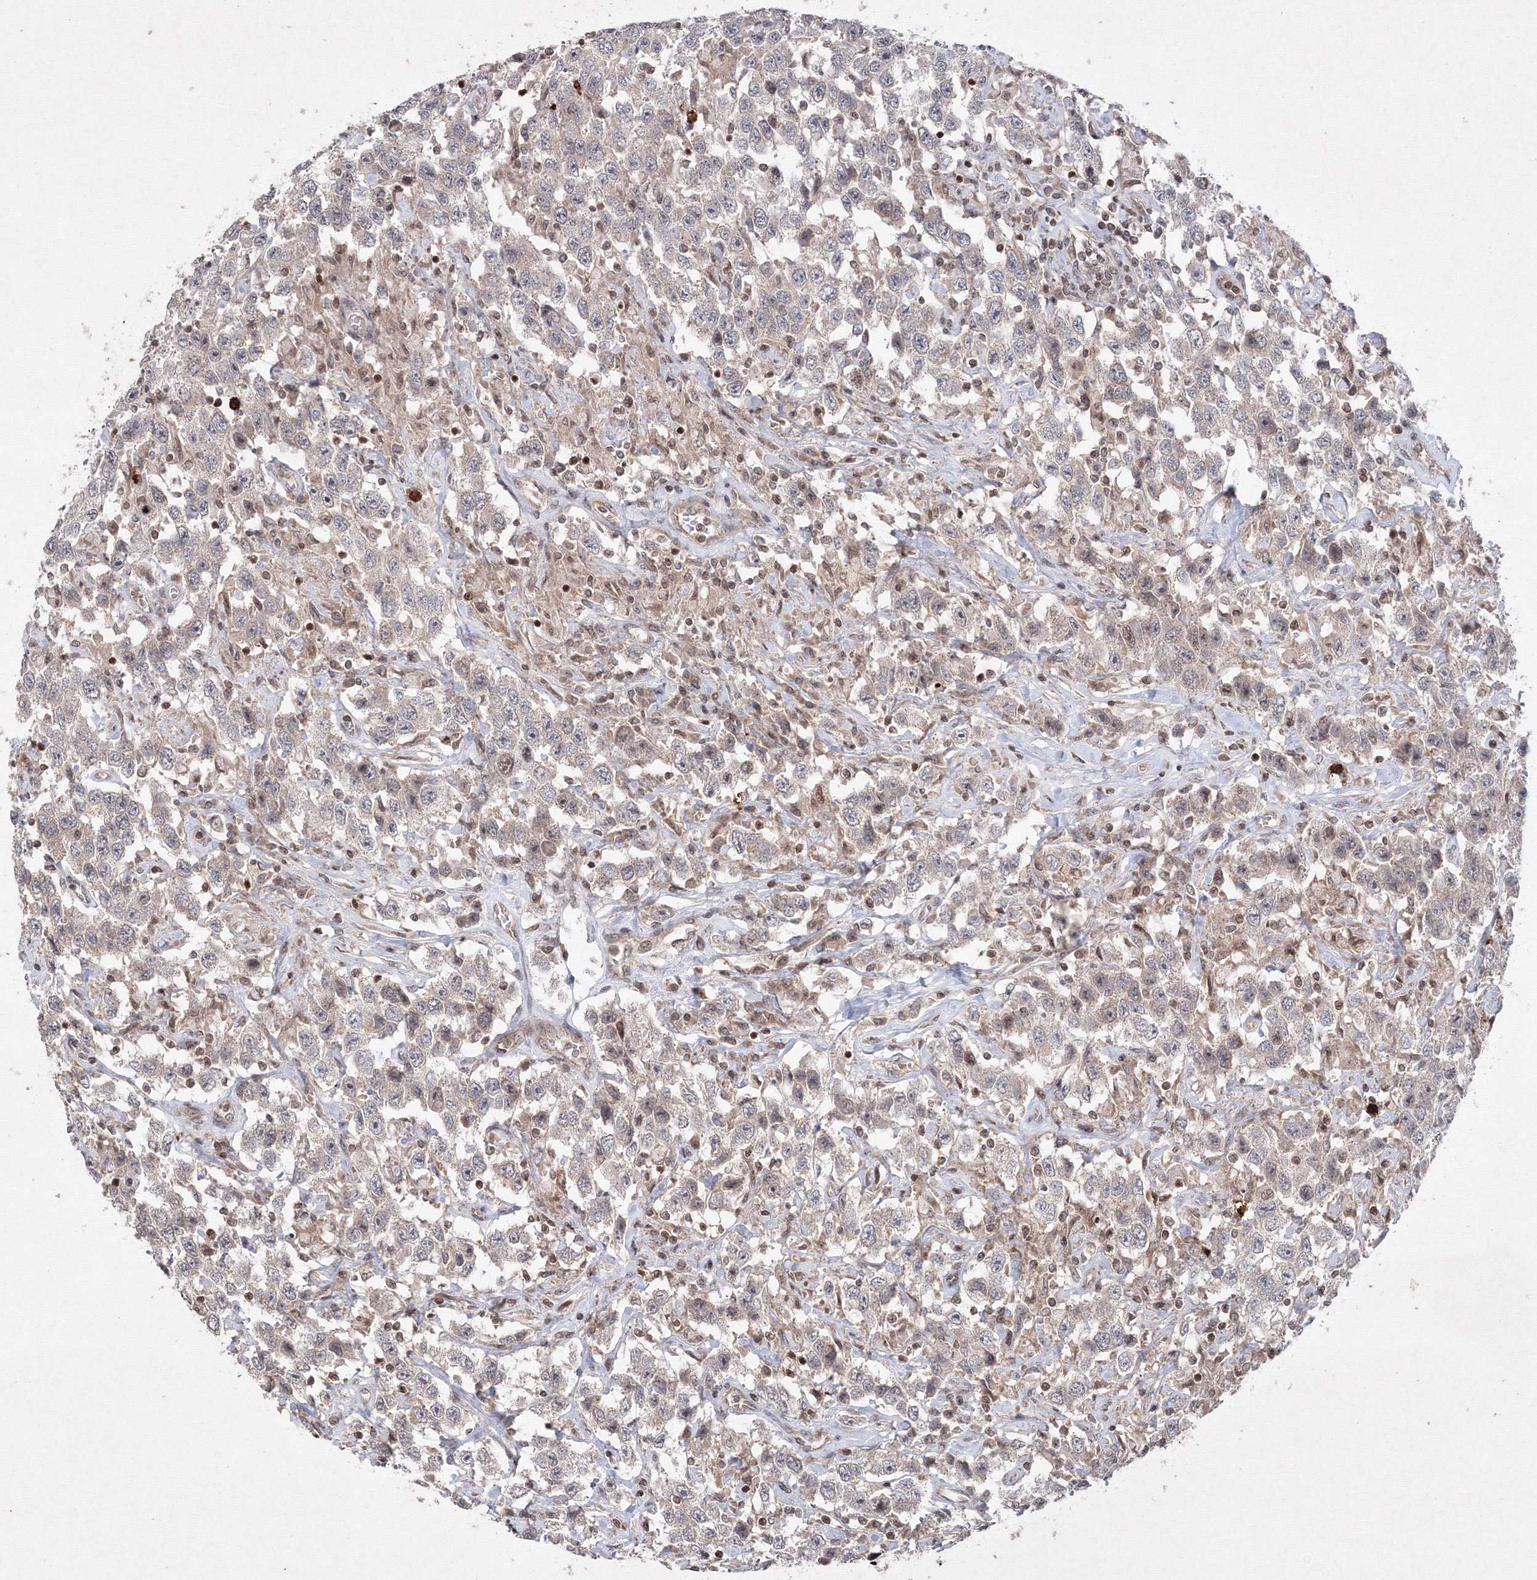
{"staining": {"intensity": "weak", "quantity": "<25%", "location": "cytoplasmic/membranous"}, "tissue": "testis cancer", "cell_type": "Tumor cells", "image_type": "cancer", "snomed": [{"axis": "morphology", "description": "Seminoma, NOS"}, {"axis": "topography", "description": "Testis"}], "caption": "Photomicrograph shows no significant protein positivity in tumor cells of testis cancer.", "gene": "MKRN2", "patient": {"sex": "male", "age": 41}}